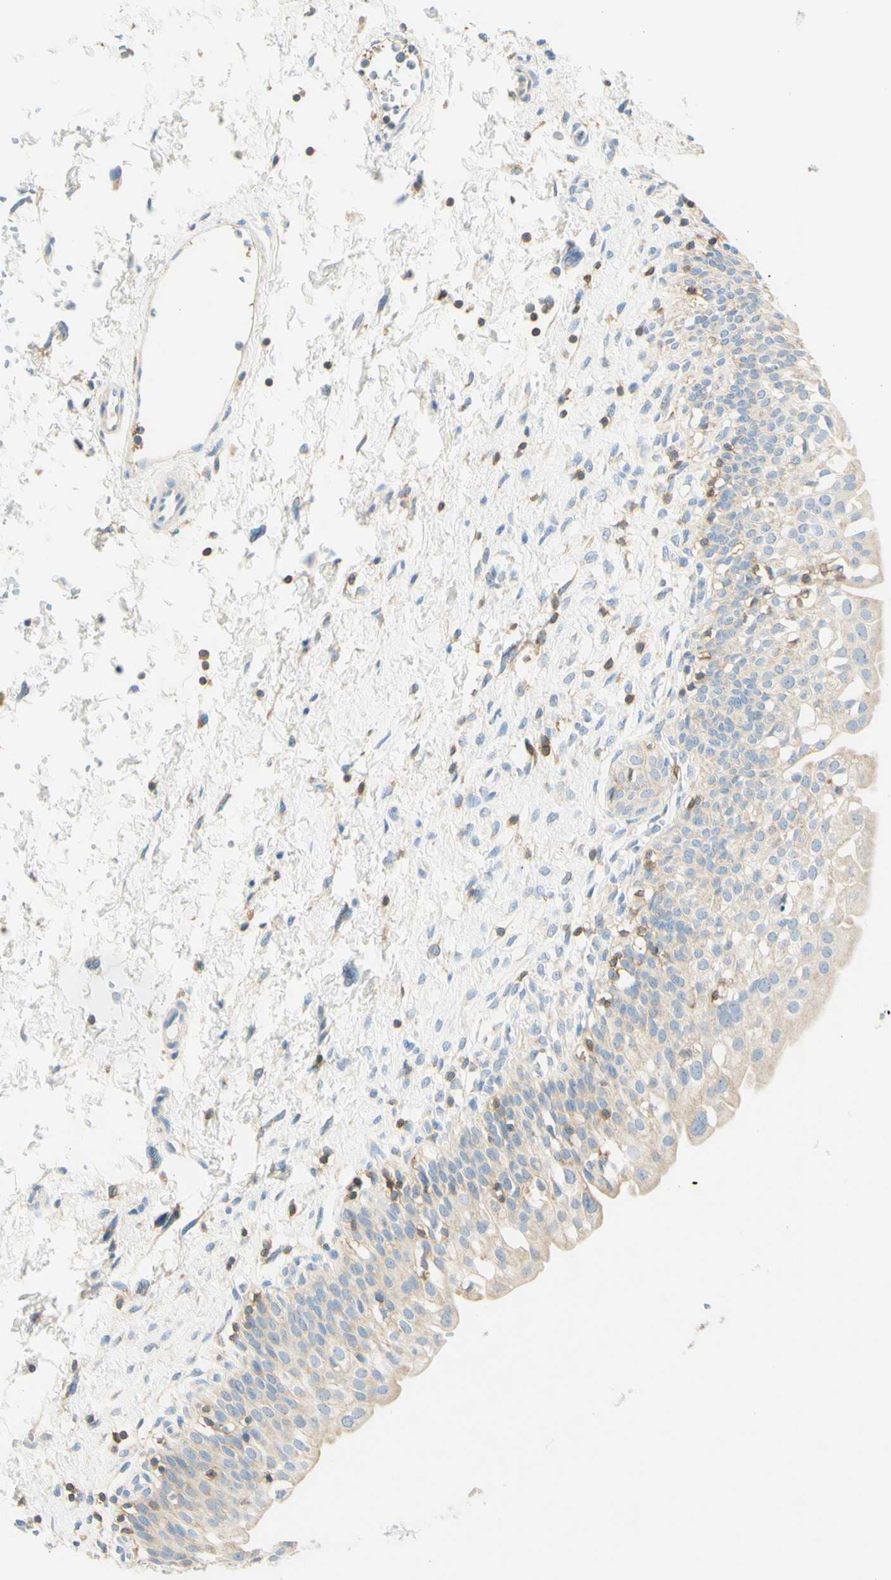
{"staining": {"intensity": "weak", "quantity": "<25%", "location": "cytoplasmic/membranous"}, "tissue": "urinary bladder", "cell_type": "Urothelial cells", "image_type": "normal", "snomed": [{"axis": "morphology", "description": "Normal tissue, NOS"}, {"axis": "topography", "description": "Urinary bladder"}], "caption": "The photomicrograph displays no significant staining in urothelial cells of urinary bladder.", "gene": "LAT", "patient": {"sex": "male", "age": 55}}